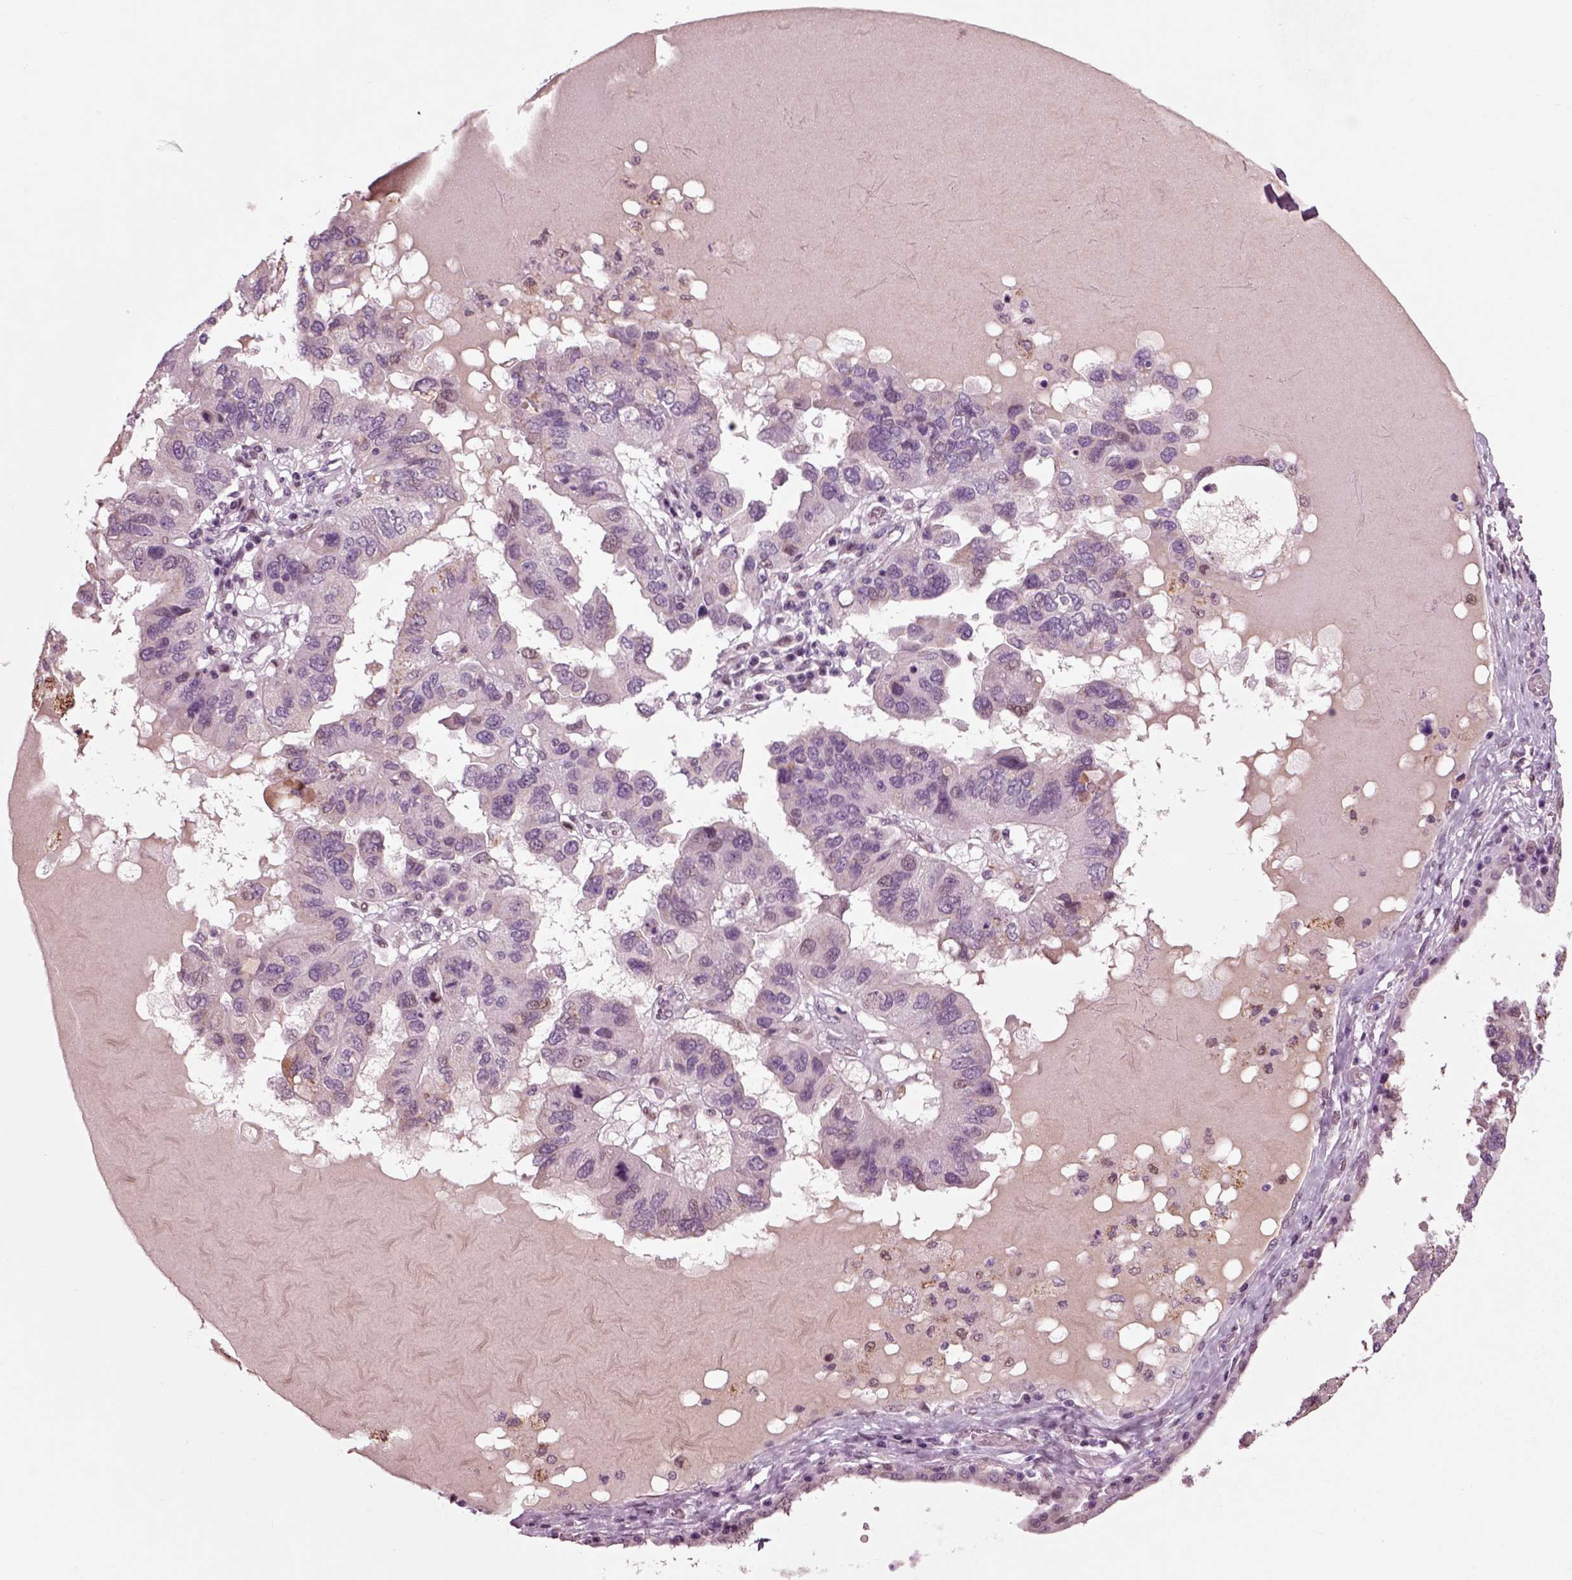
{"staining": {"intensity": "negative", "quantity": "none", "location": "none"}, "tissue": "ovarian cancer", "cell_type": "Tumor cells", "image_type": "cancer", "snomed": [{"axis": "morphology", "description": "Cystadenocarcinoma, serous, NOS"}, {"axis": "topography", "description": "Ovary"}], "caption": "Immunohistochemistry of serous cystadenocarcinoma (ovarian) reveals no positivity in tumor cells.", "gene": "CHGB", "patient": {"sex": "female", "age": 79}}